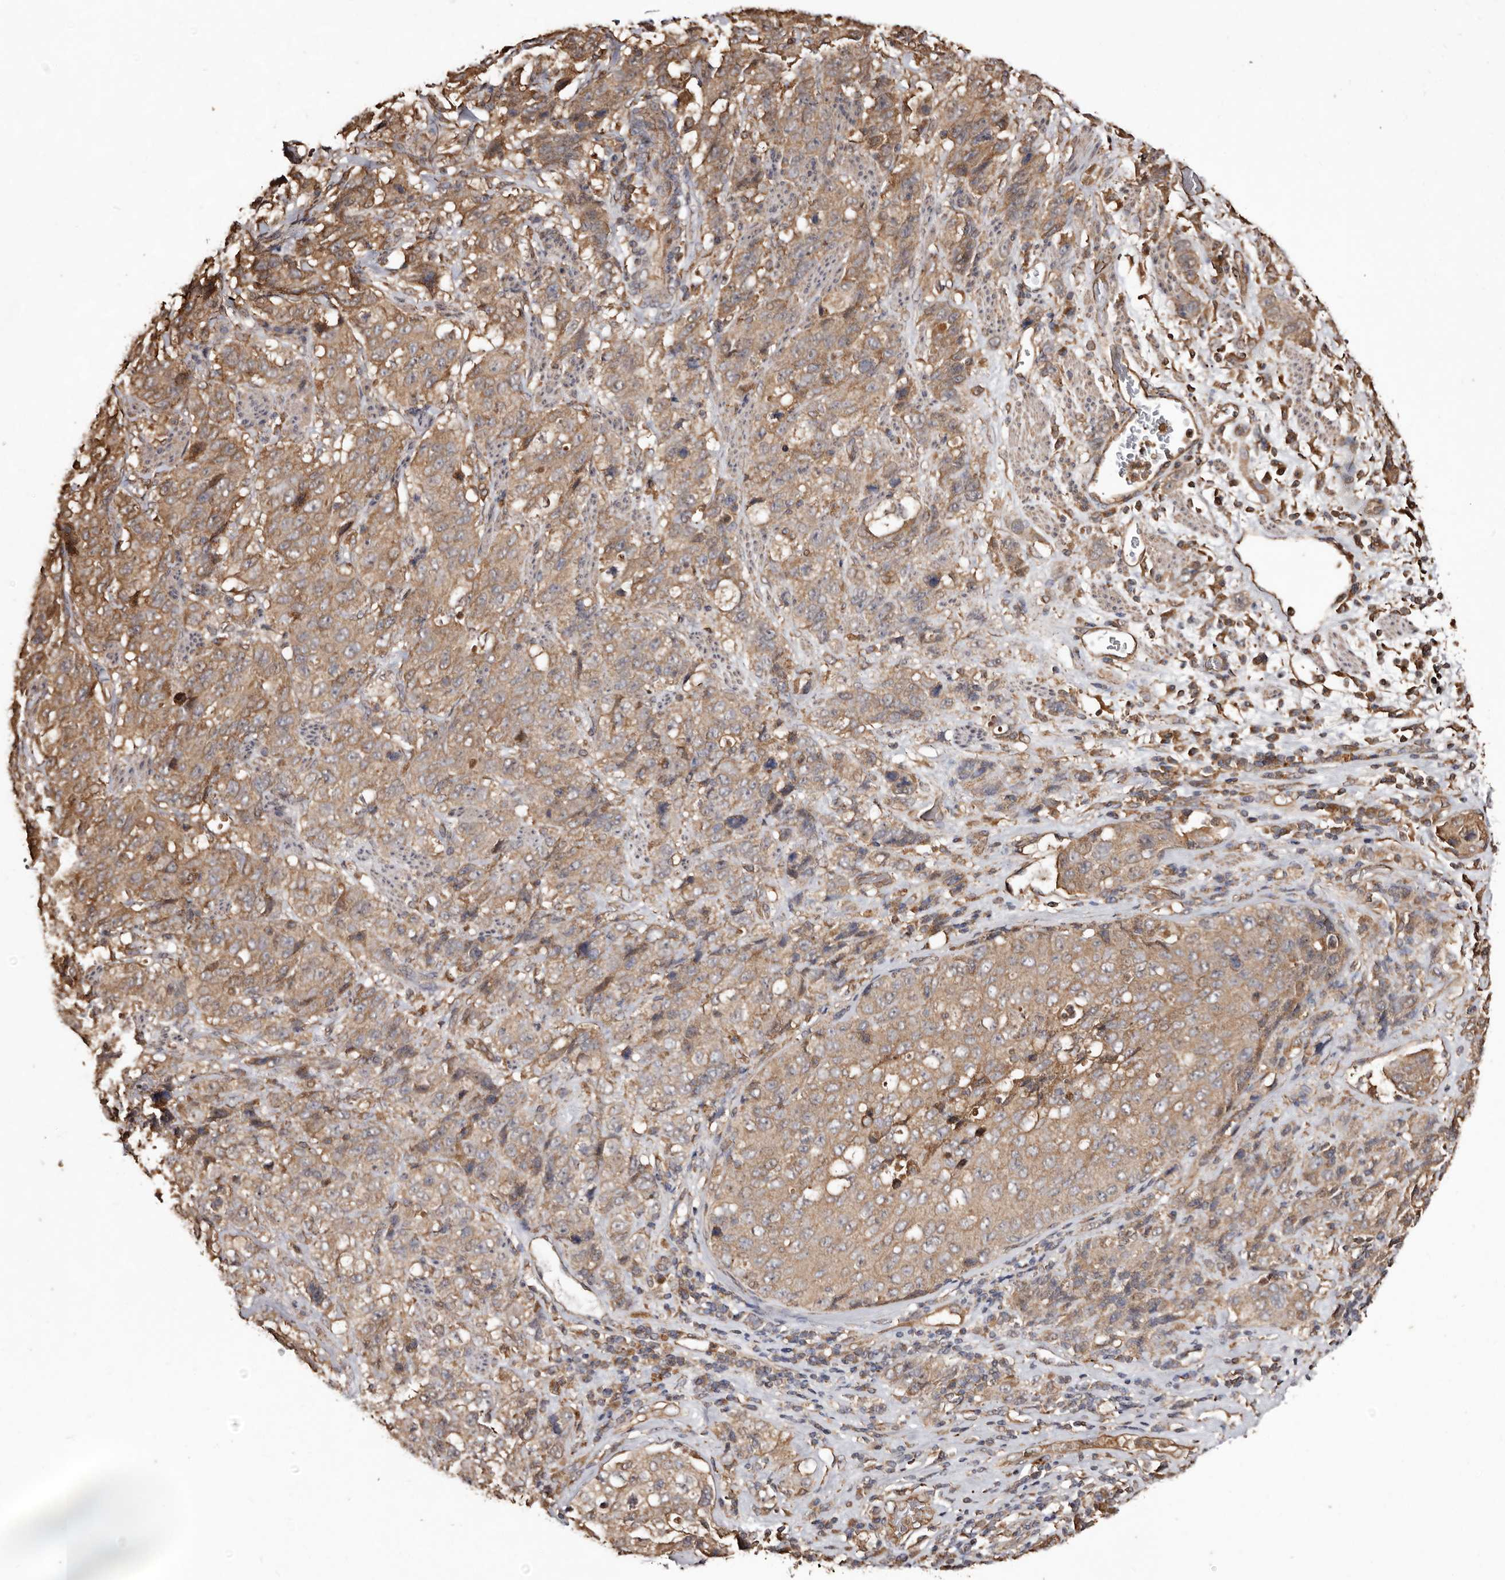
{"staining": {"intensity": "moderate", "quantity": ">75%", "location": "cytoplasmic/membranous"}, "tissue": "stomach cancer", "cell_type": "Tumor cells", "image_type": "cancer", "snomed": [{"axis": "morphology", "description": "Adenocarcinoma, NOS"}, {"axis": "topography", "description": "Stomach"}], "caption": "Stomach cancer (adenocarcinoma) stained with a brown dye reveals moderate cytoplasmic/membranous positive staining in about >75% of tumor cells.", "gene": "MACC1", "patient": {"sex": "male", "age": 48}}